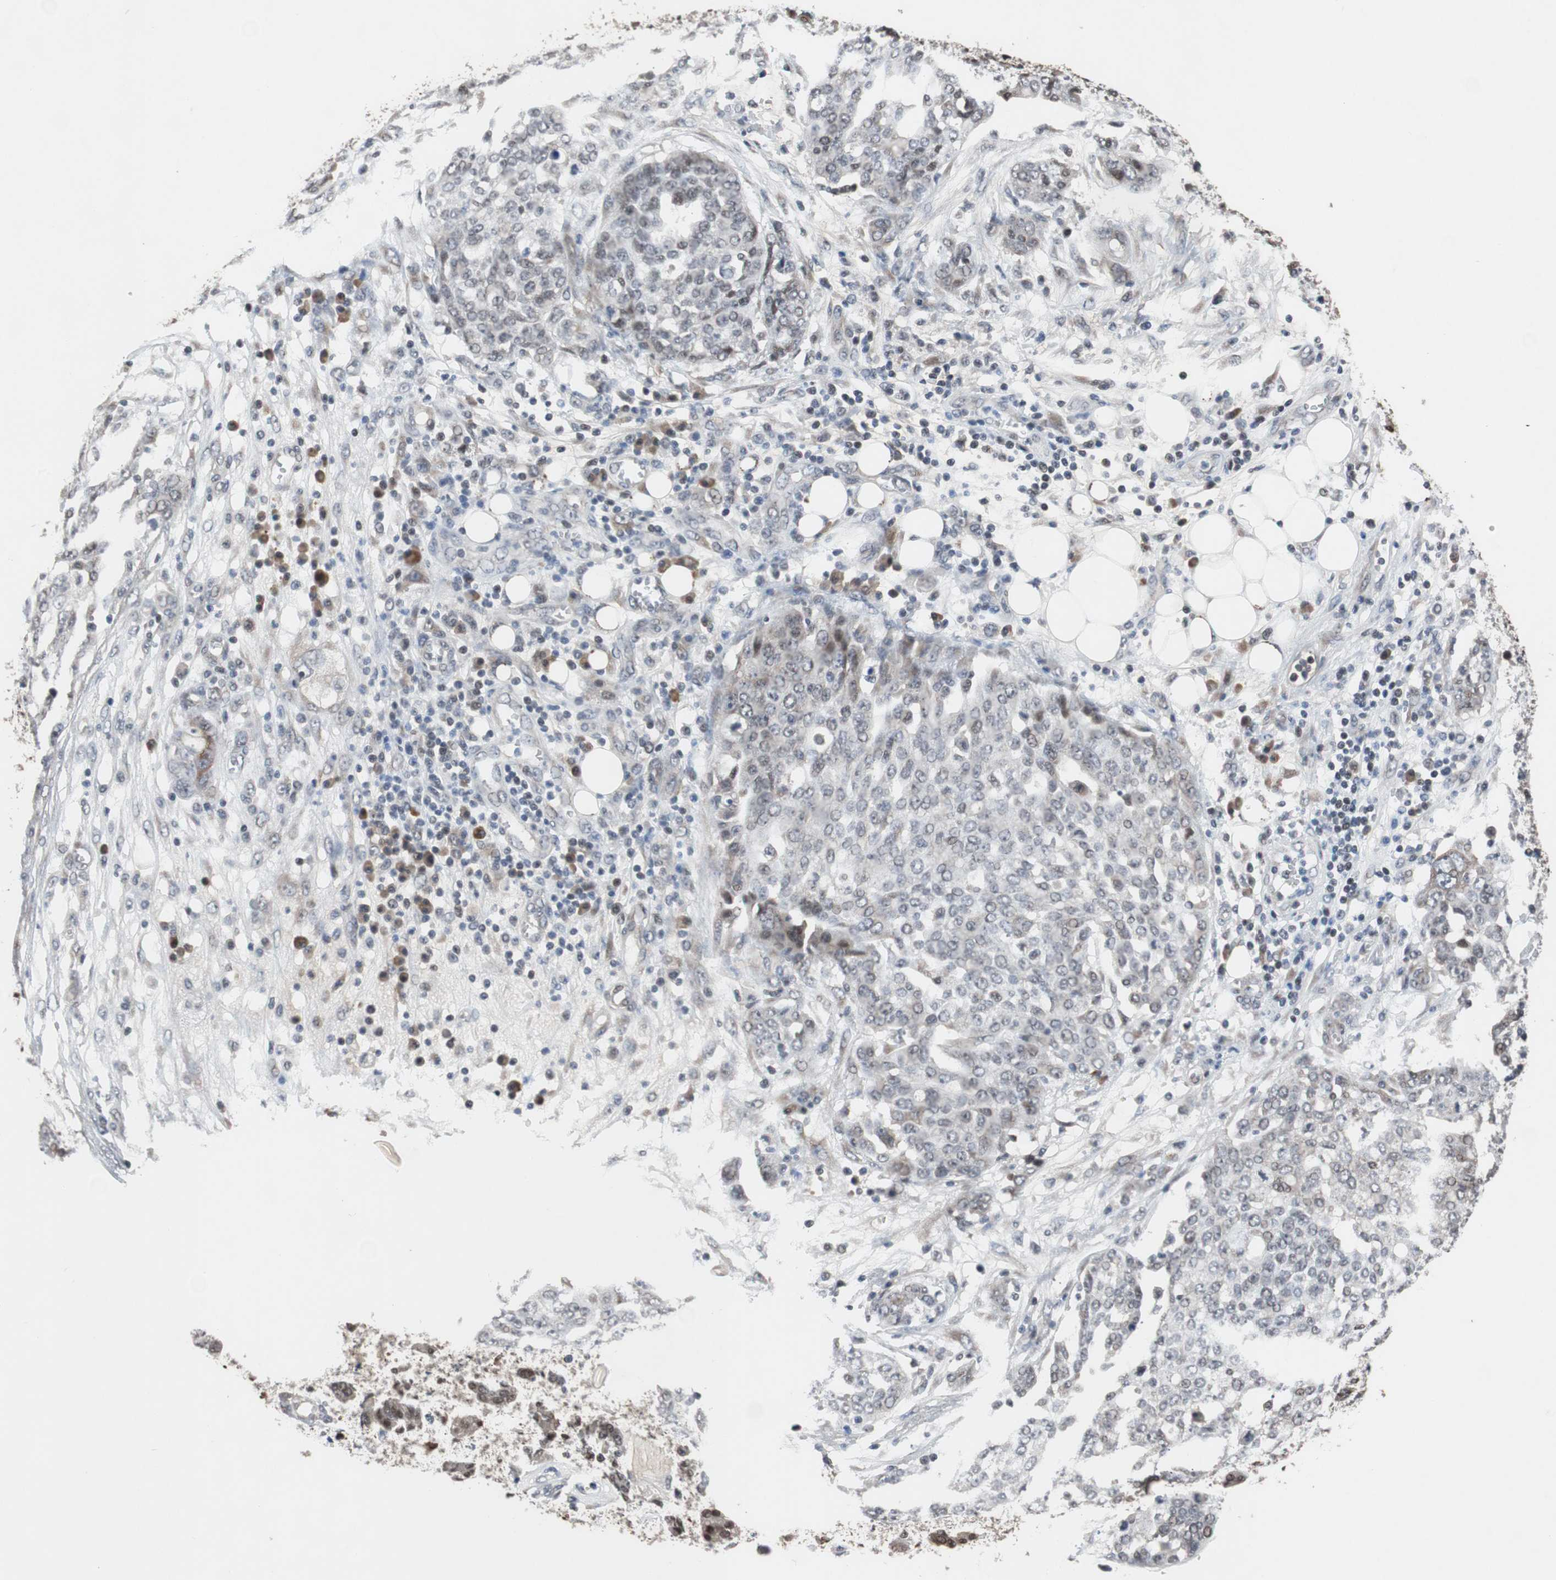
{"staining": {"intensity": "weak", "quantity": "<25%", "location": "cytoplasmic/membranous"}, "tissue": "ovarian cancer", "cell_type": "Tumor cells", "image_type": "cancer", "snomed": [{"axis": "morphology", "description": "Cystadenocarcinoma, serous, NOS"}, {"axis": "topography", "description": "Soft tissue"}, {"axis": "topography", "description": "Ovary"}], "caption": "An IHC photomicrograph of ovarian serous cystadenocarcinoma is shown. There is no staining in tumor cells of ovarian serous cystadenocarcinoma. (DAB (3,3'-diaminobenzidine) immunohistochemistry (IHC) visualized using brightfield microscopy, high magnification).", "gene": "TP63", "patient": {"sex": "female", "age": 57}}